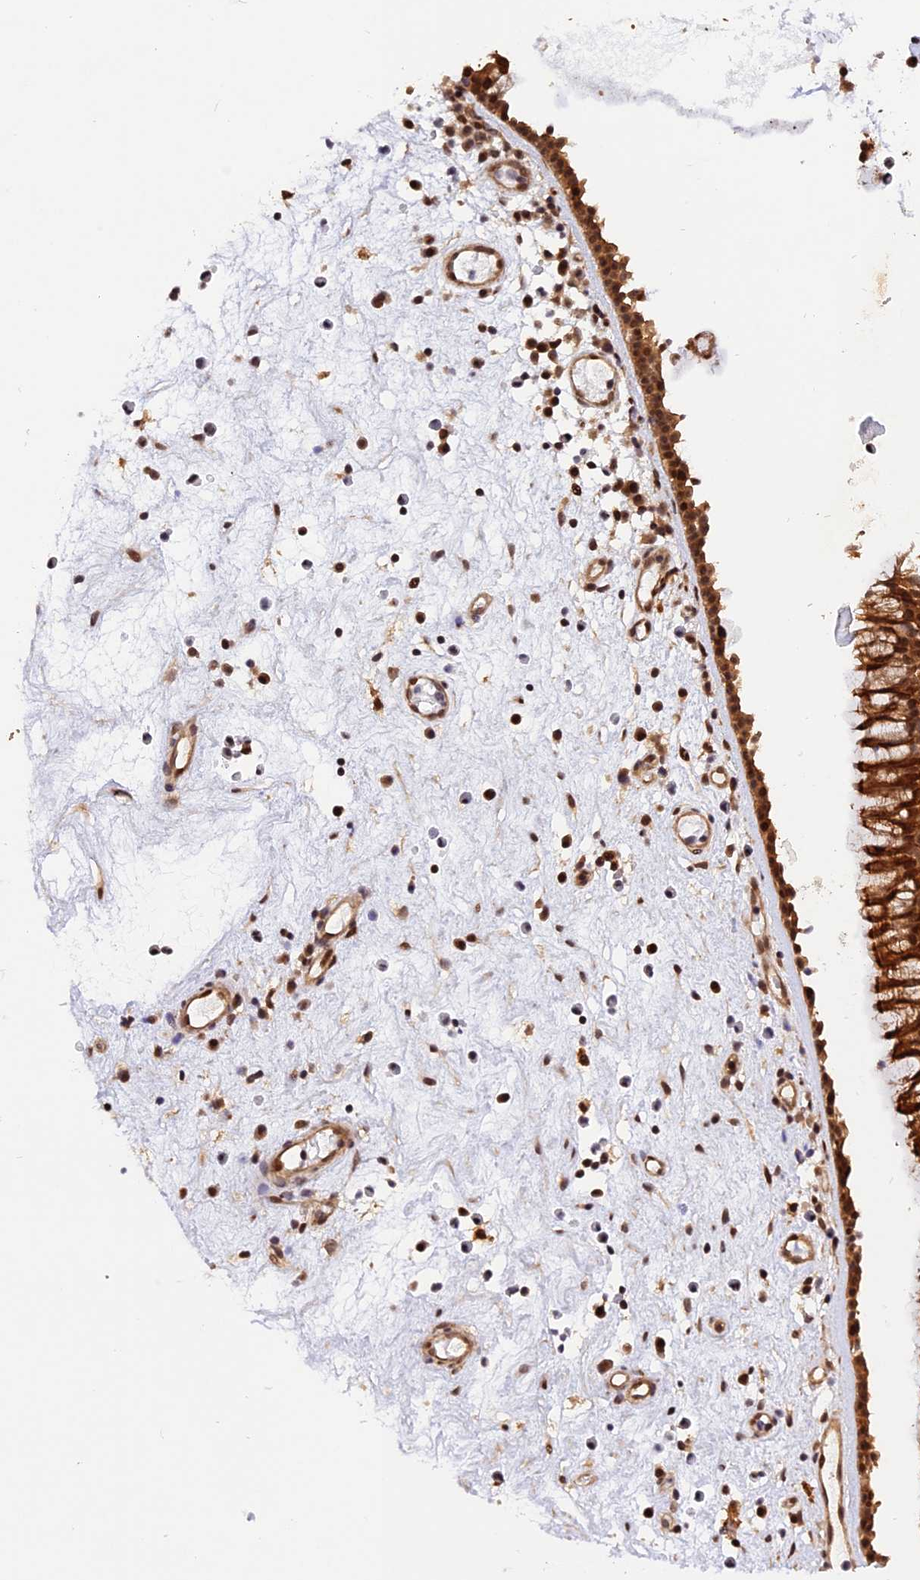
{"staining": {"intensity": "strong", "quantity": ">75%", "location": "cytoplasmic/membranous"}, "tissue": "nasopharynx", "cell_type": "Respiratory epithelial cells", "image_type": "normal", "snomed": [{"axis": "morphology", "description": "Normal tissue, NOS"}, {"axis": "morphology", "description": "Inflammation, NOS"}, {"axis": "morphology", "description": "Malignant melanoma, Metastatic site"}, {"axis": "topography", "description": "Nasopharynx"}], "caption": "Protein staining of normal nasopharynx exhibits strong cytoplasmic/membranous positivity in about >75% of respiratory epithelial cells. The staining was performed using DAB, with brown indicating positive protein expression. Nuclei are stained blue with hematoxylin.", "gene": "SAMD4A", "patient": {"sex": "male", "age": 70}}